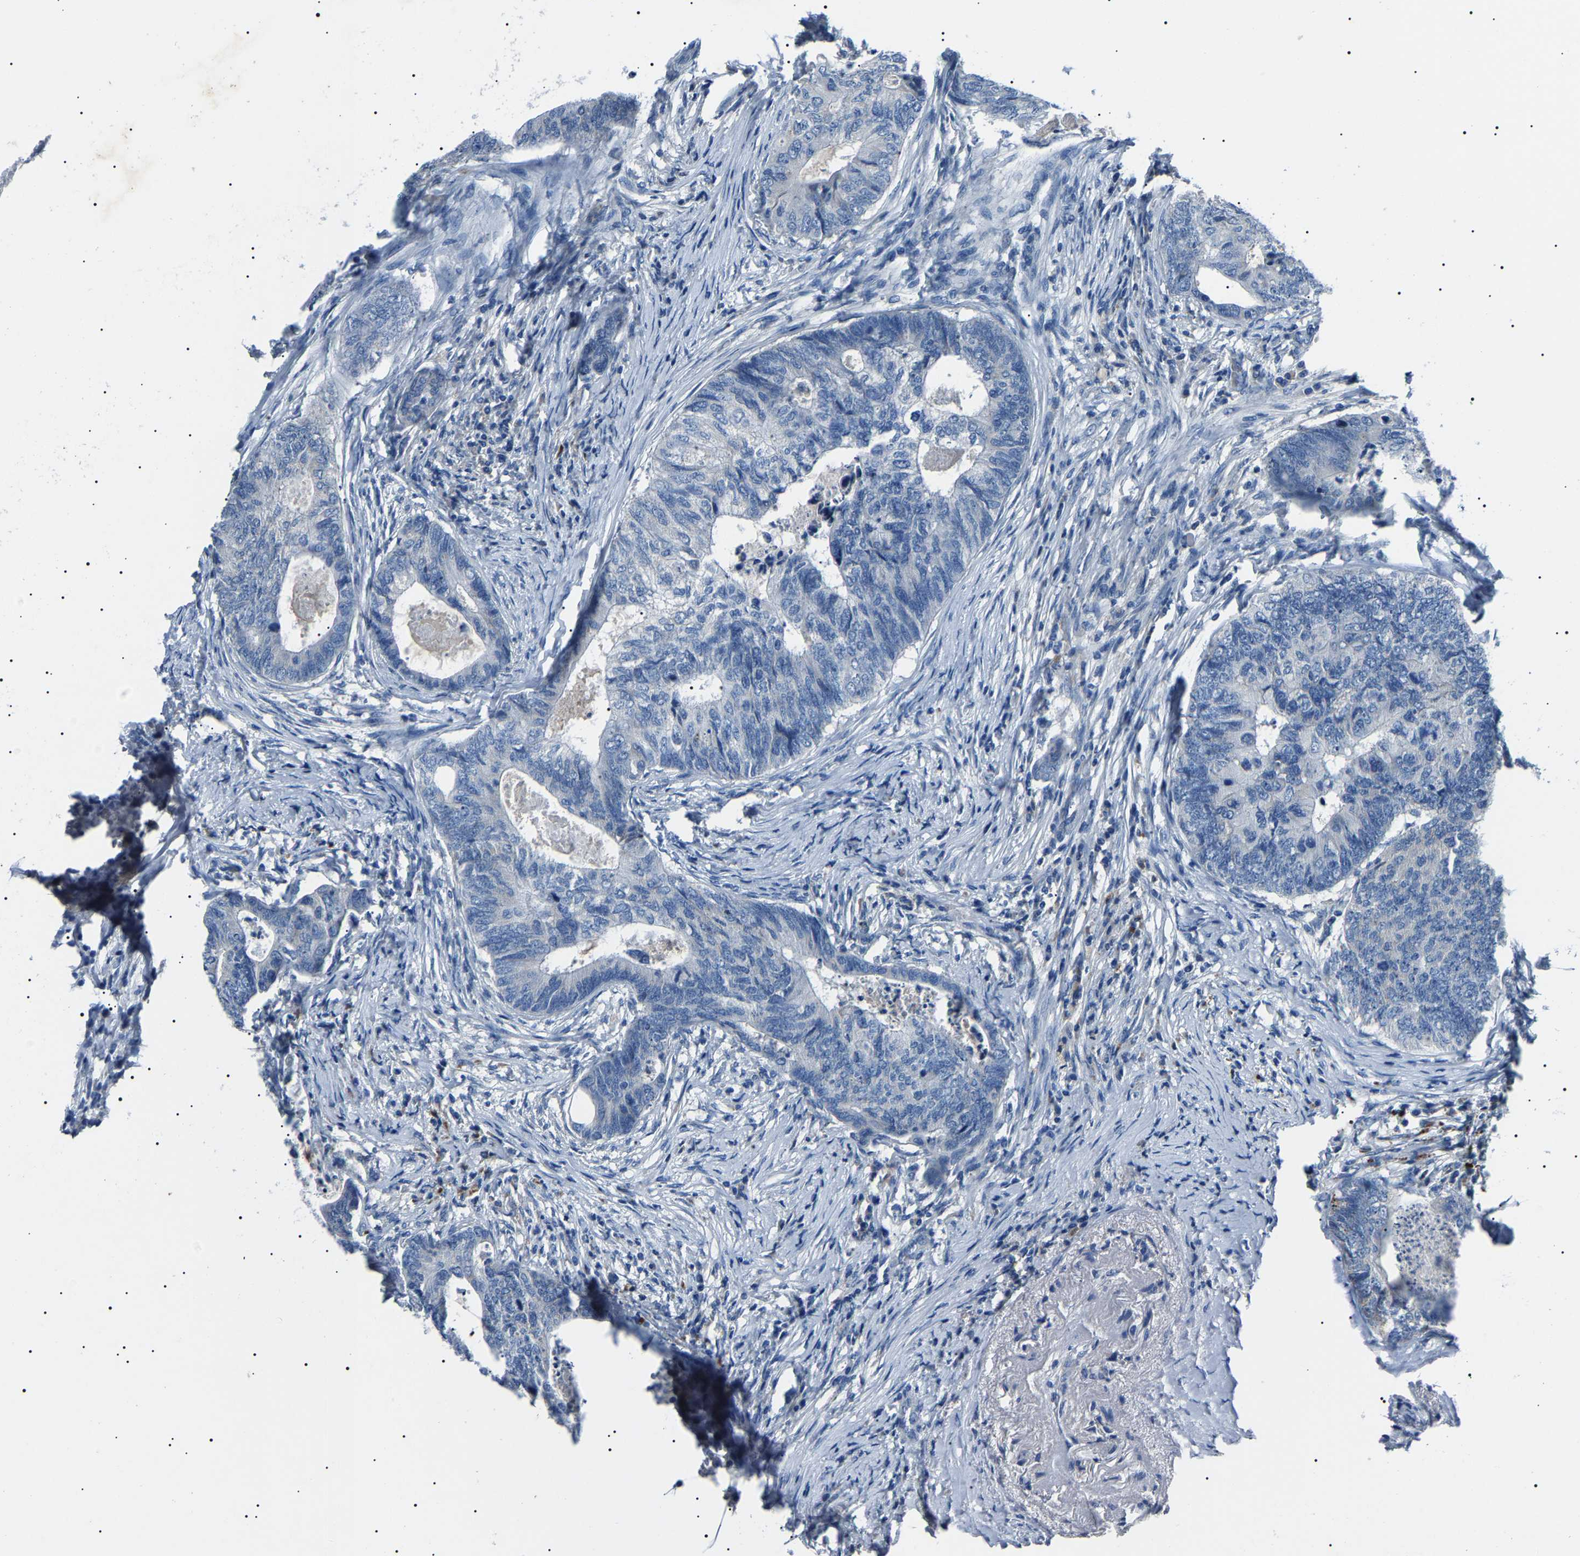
{"staining": {"intensity": "negative", "quantity": "none", "location": "none"}, "tissue": "colorectal cancer", "cell_type": "Tumor cells", "image_type": "cancer", "snomed": [{"axis": "morphology", "description": "Adenocarcinoma, NOS"}, {"axis": "topography", "description": "Colon"}], "caption": "The immunohistochemistry (IHC) photomicrograph has no significant staining in tumor cells of colorectal cancer tissue.", "gene": "KLK15", "patient": {"sex": "female", "age": 67}}